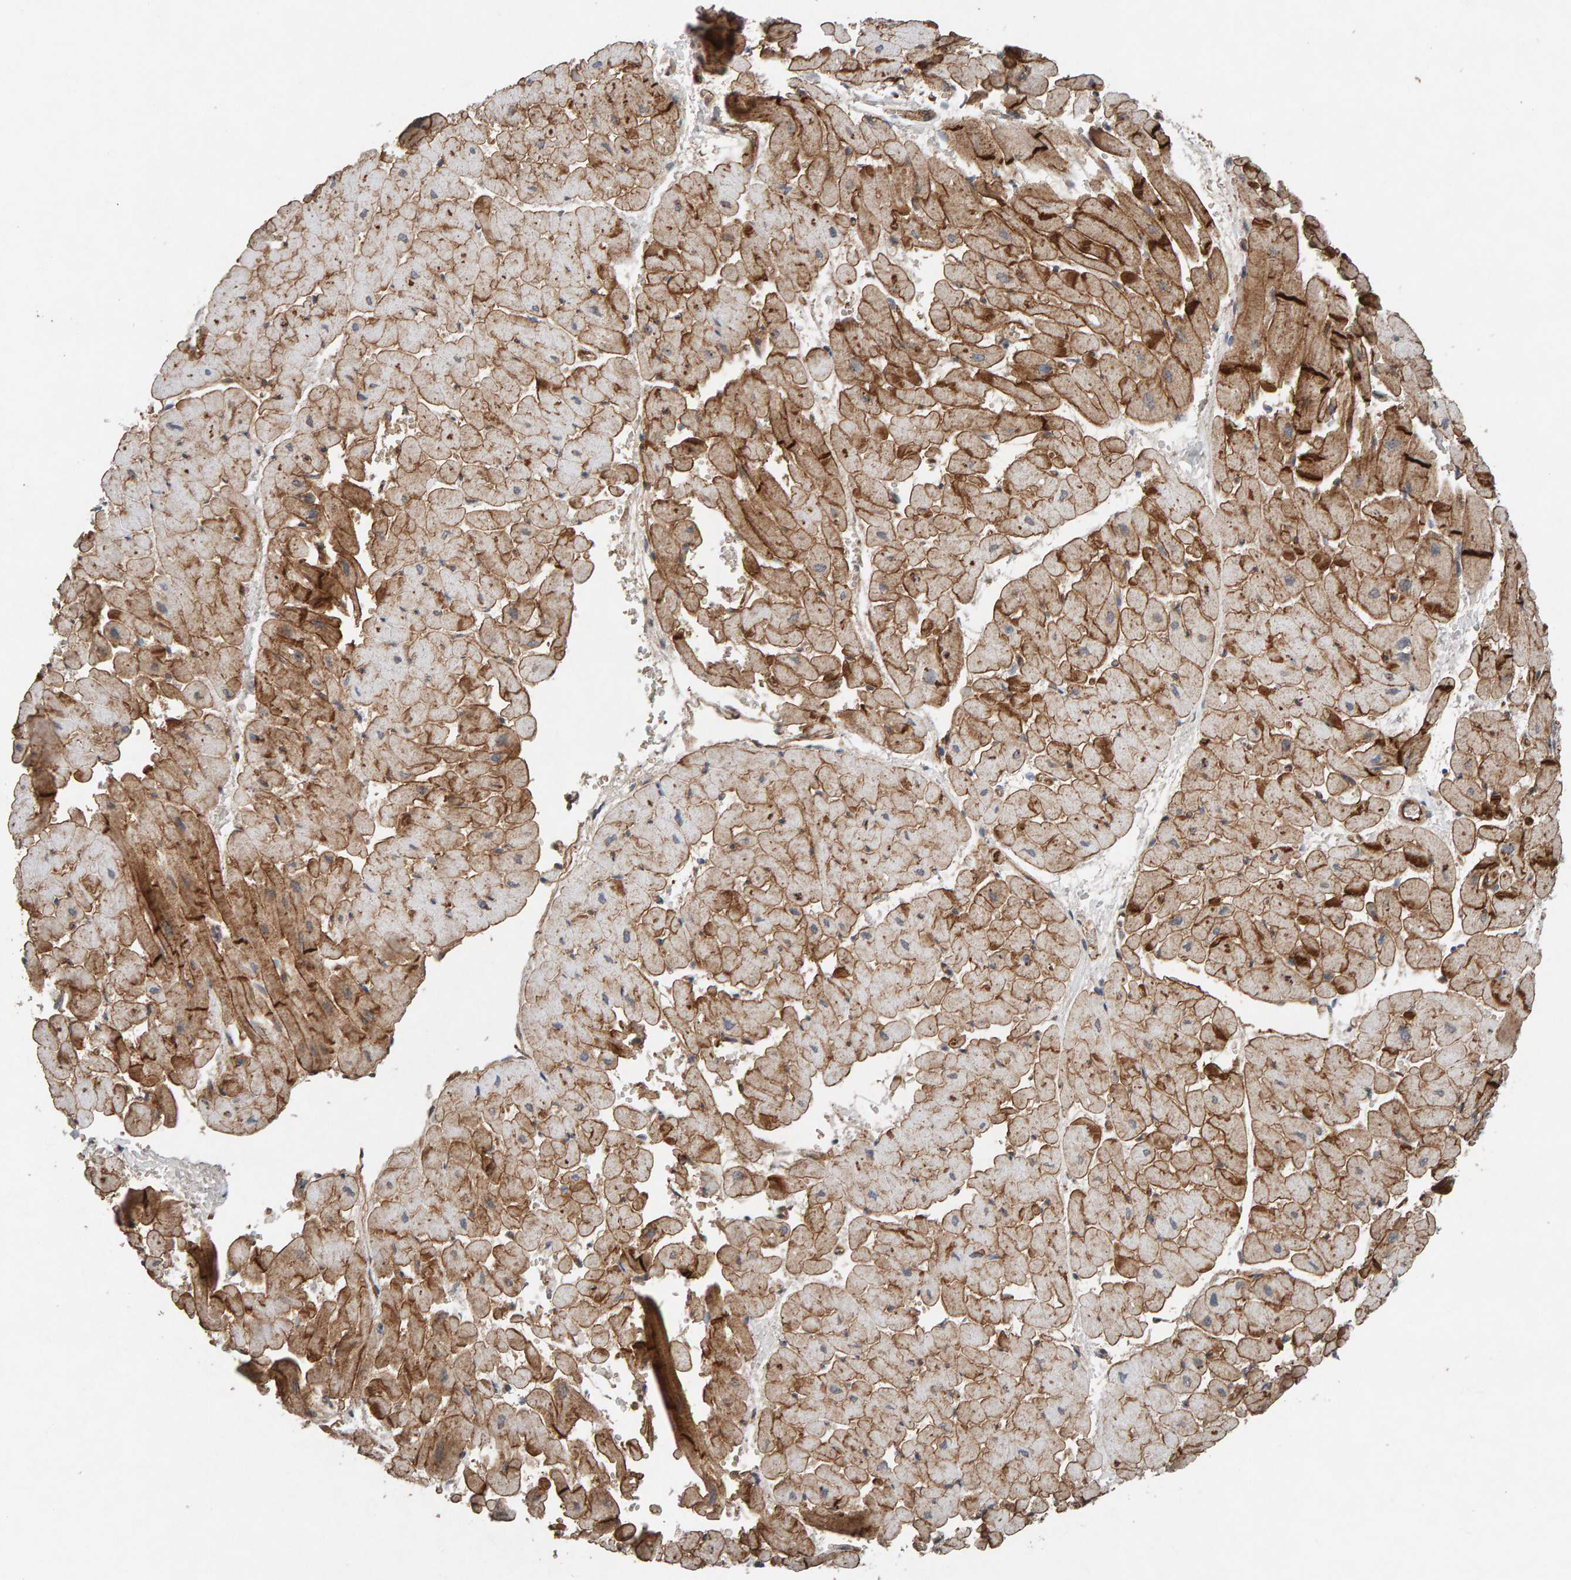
{"staining": {"intensity": "strong", "quantity": ">75%", "location": "cytoplasmic/membranous"}, "tissue": "heart muscle", "cell_type": "Cardiomyocytes", "image_type": "normal", "snomed": [{"axis": "morphology", "description": "Normal tissue, NOS"}, {"axis": "topography", "description": "Heart"}], "caption": "Protein staining shows strong cytoplasmic/membranous expression in approximately >75% of cardiomyocytes in unremarkable heart muscle.", "gene": "PTPRM", "patient": {"sex": "male", "age": 45}}